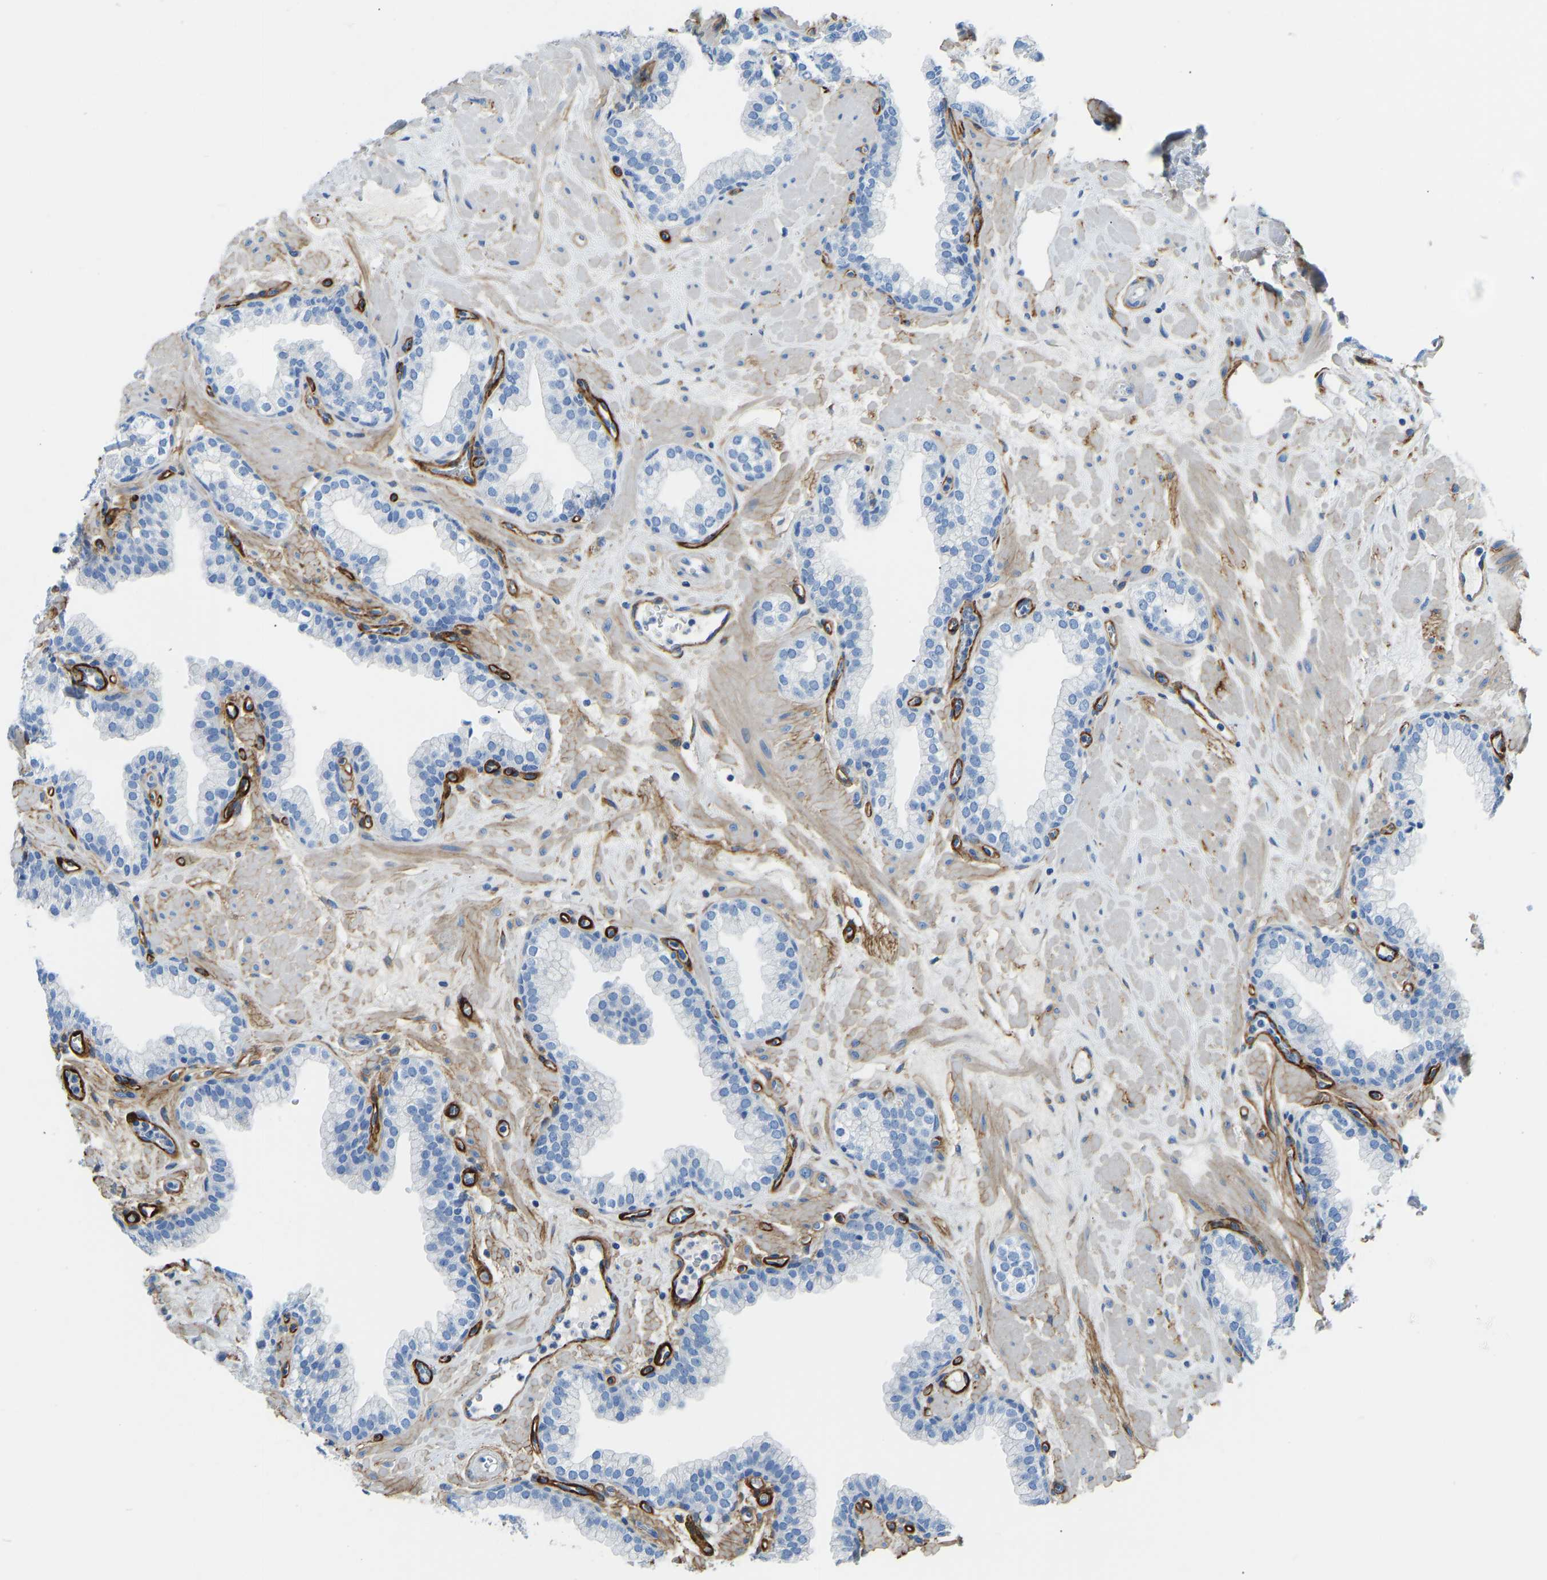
{"staining": {"intensity": "negative", "quantity": "none", "location": "none"}, "tissue": "prostate", "cell_type": "Glandular cells", "image_type": "normal", "snomed": [{"axis": "morphology", "description": "Normal tissue, NOS"}, {"axis": "morphology", "description": "Urothelial carcinoma, Low grade"}, {"axis": "topography", "description": "Urinary bladder"}, {"axis": "topography", "description": "Prostate"}], "caption": "Glandular cells show no significant protein positivity in normal prostate. (IHC, brightfield microscopy, high magnification).", "gene": "COL15A1", "patient": {"sex": "male", "age": 60}}